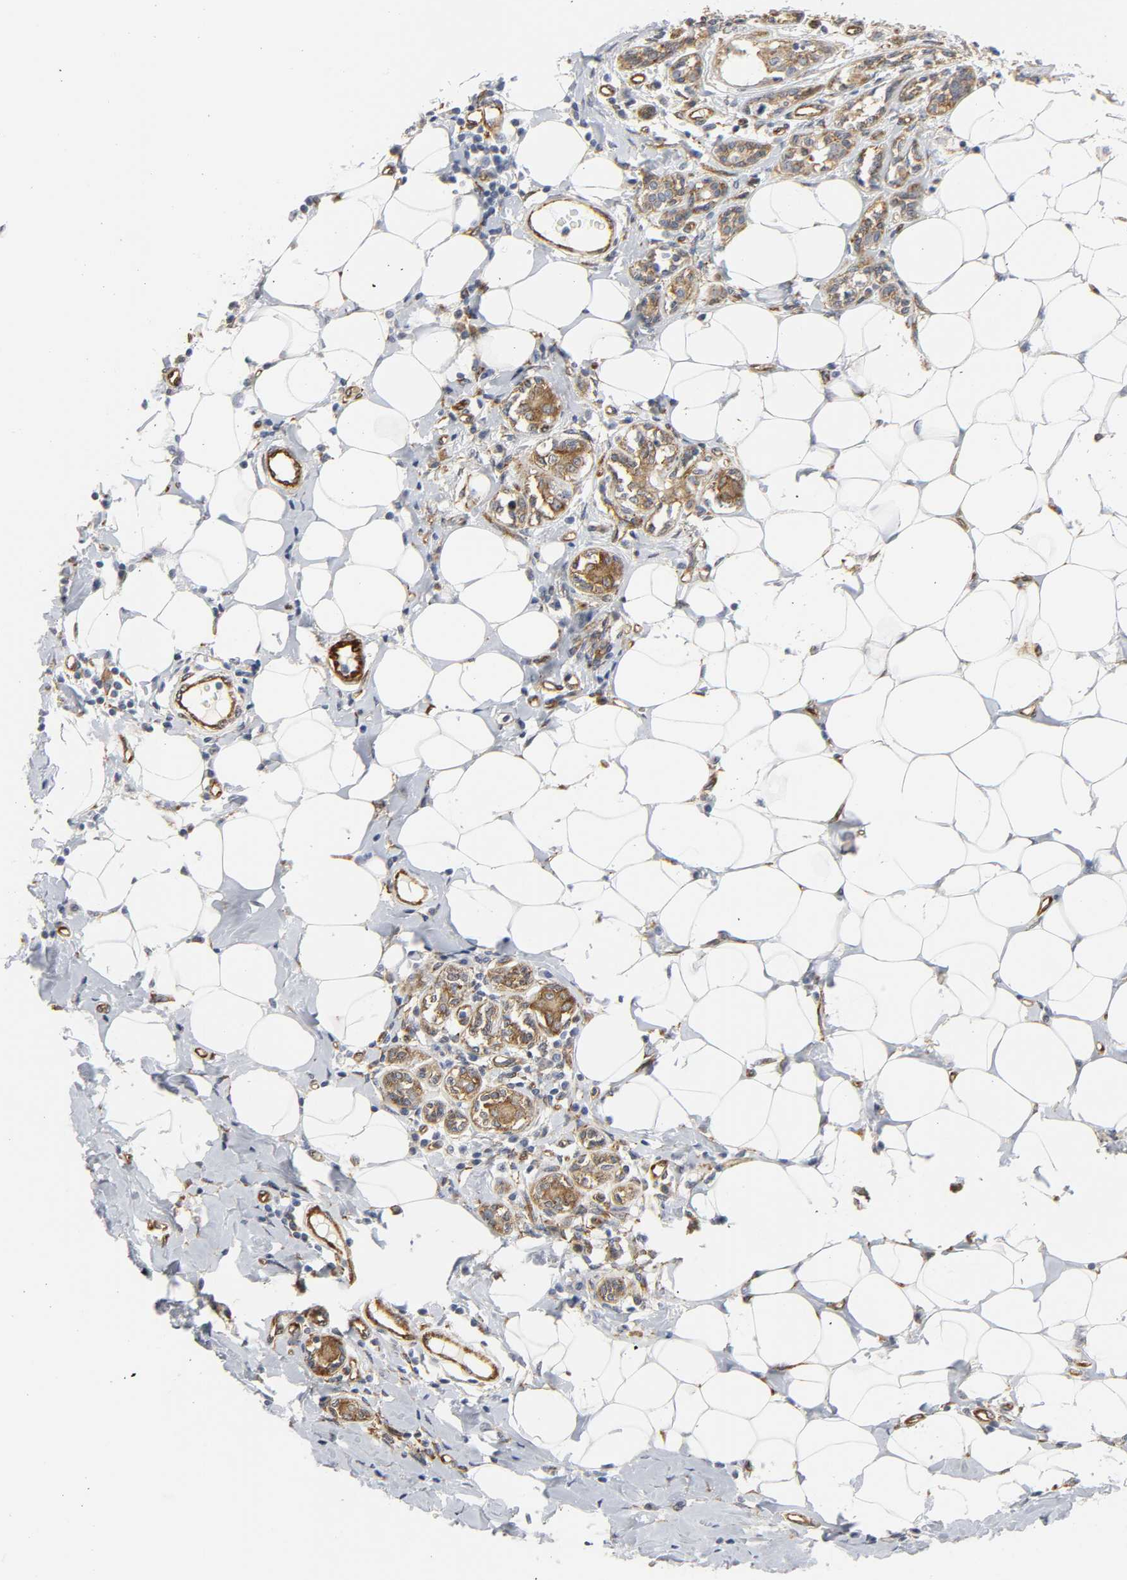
{"staining": {"intensity": "strong", "quantity": ">75%", "location": "cytoplasmic/membranous"}, "tissue": "breast cancer", "cell_type": "Tumor cells", "image_type": "cancer", "snomed": [{"axis": "morphology", "description": "Duct carcinoma"}, {"axis": "topography", "description": "Breast"}], "caption": "Protein analysis of intraductal carcinoma (breast) tissue displays strong cytoplasmic/membranous expression in approximately >75% of tumor cells.", "gene": "DOCK1", "patient": {"sex": "female", "age": 40}}